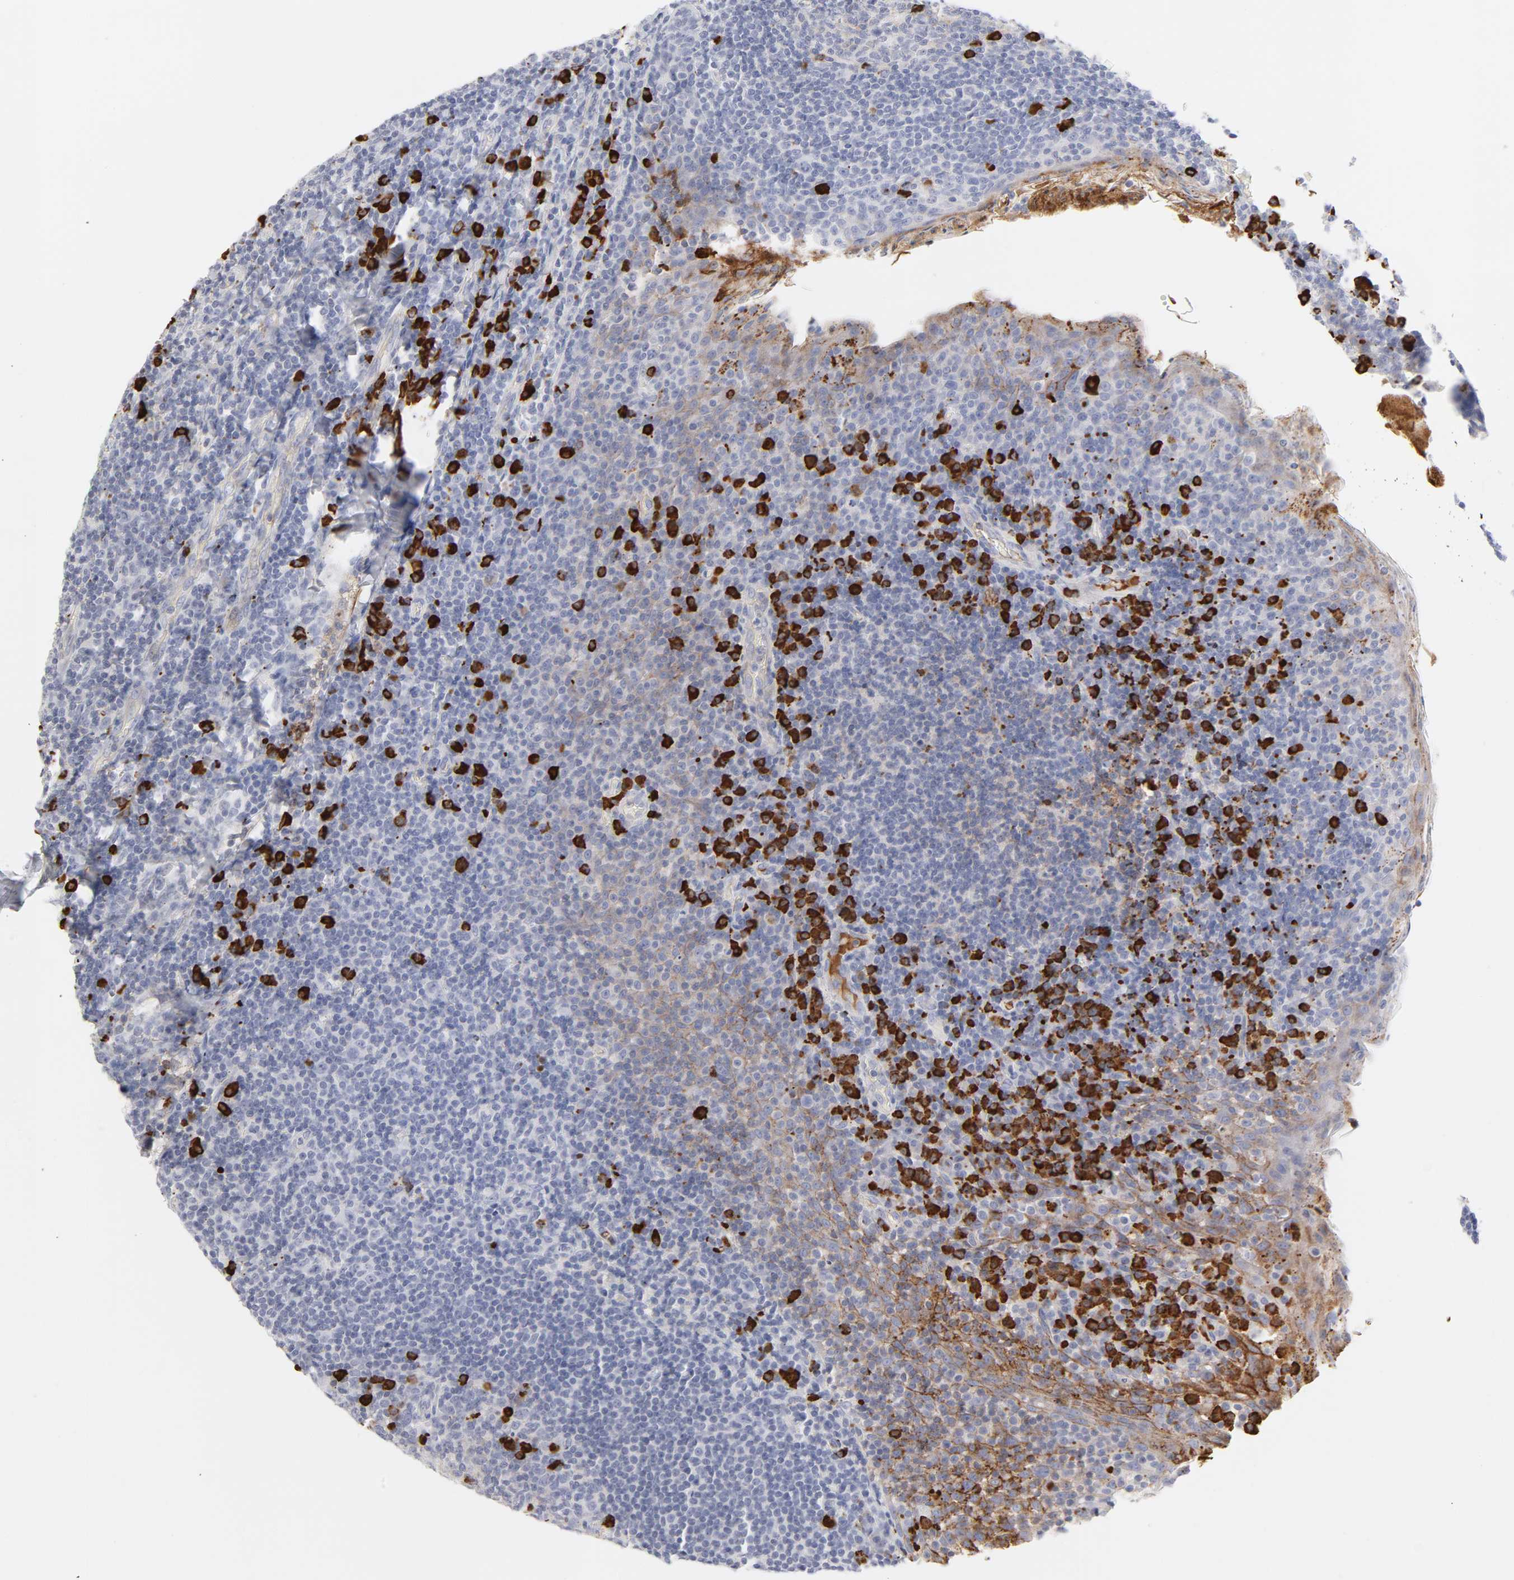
{"staining": {"intensity": "negative", "quantity": "none", "location": "none"}, "tissue": "tonsil", "cell_type": "Germinal center cells", "image_type": "normal", "snomed": [{"axis": "morphology", "description": "Normal tissue, NOS"}, {"axis": "topography", "description": "Tonsil"}], "caption": "Protein analysis of benign tonsil reveals no significant expression in germinal center cells.", "gene": "PLAT", "patient": {"sex": "male", "age": 17}}